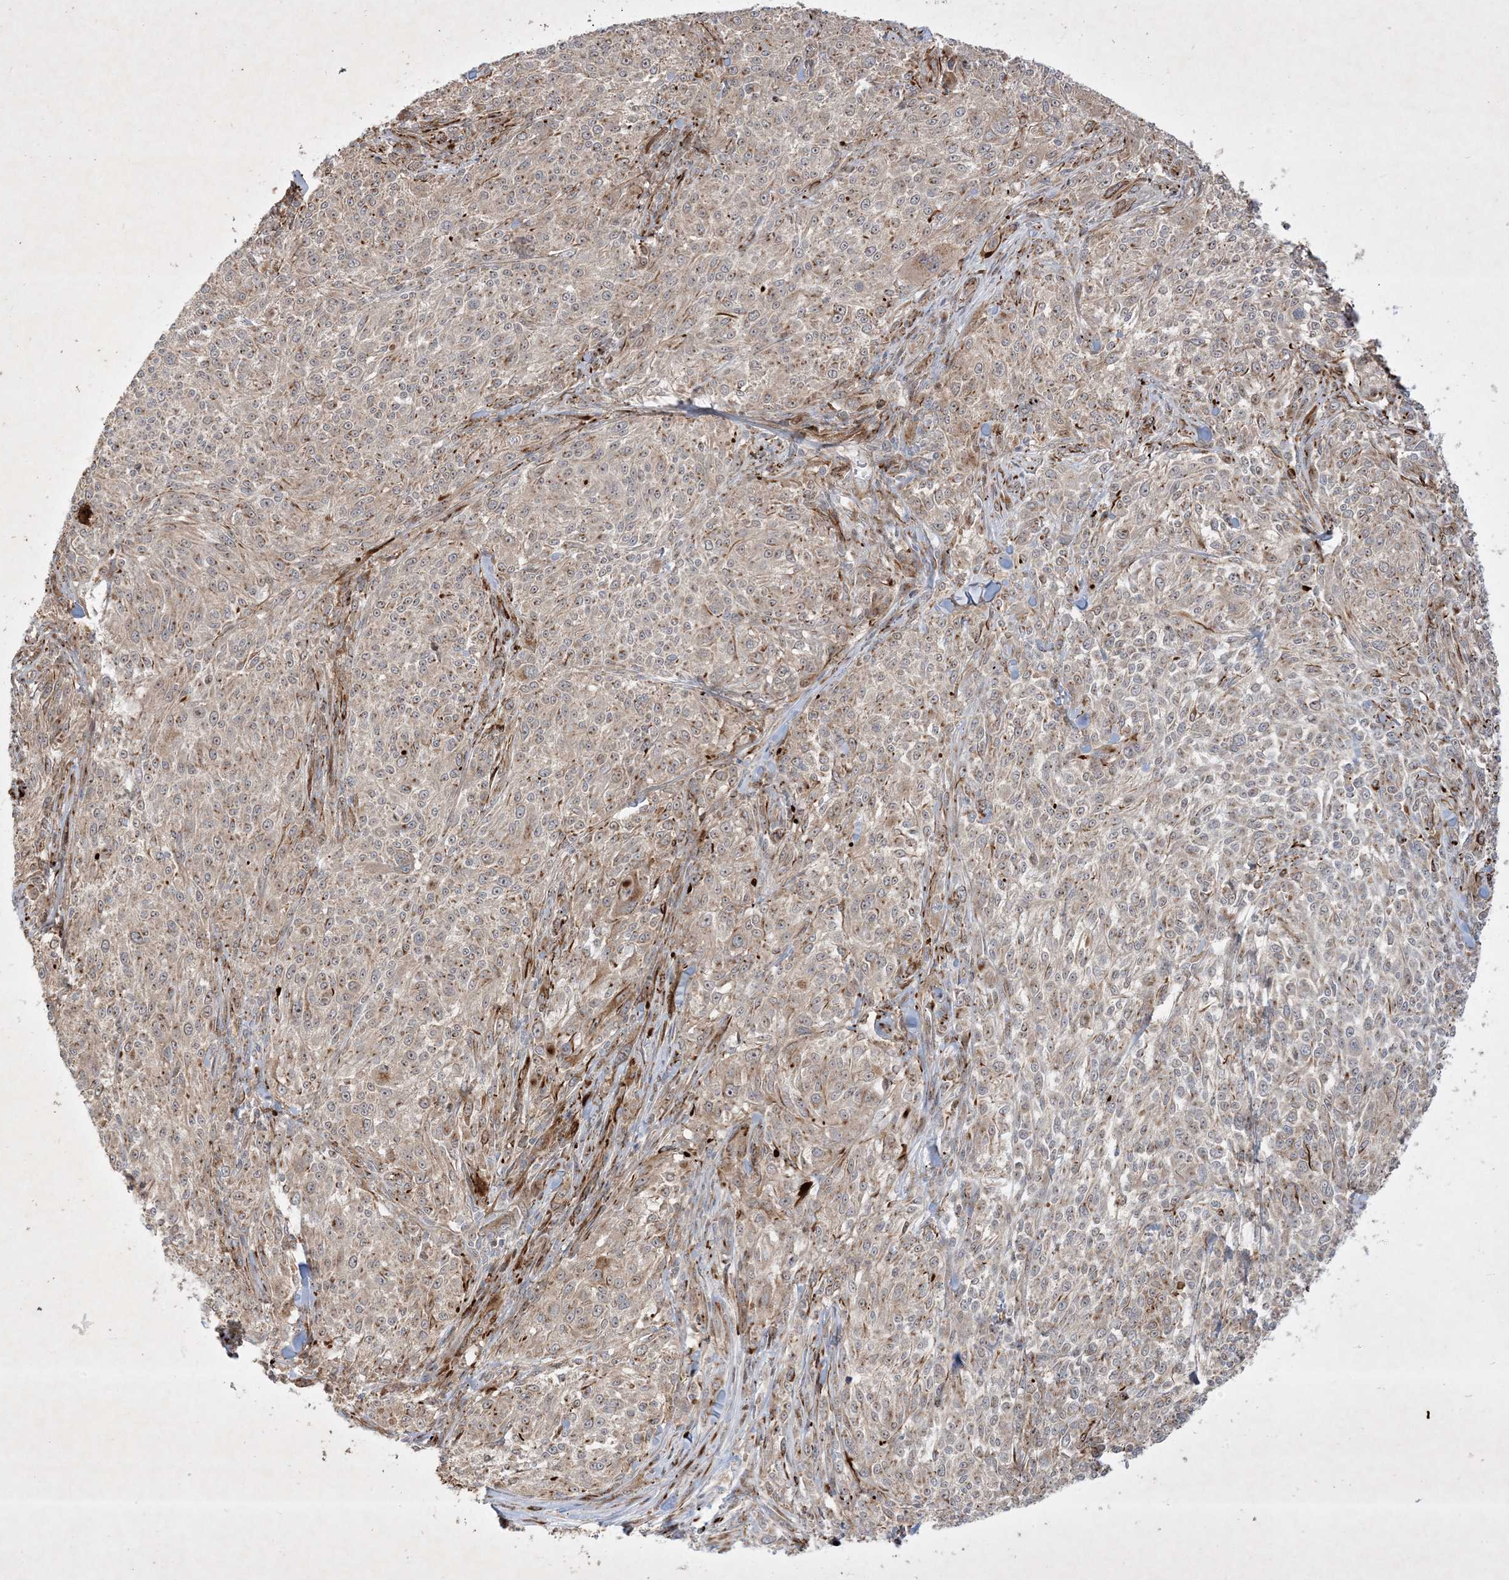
{"staining": {"intensity": "weak", "quantity": ">75%", "location": "cytoplasmic/membranous"}, "tissue": "melanoma", "cell_type": "Tumor cells", "image_type": "cancer", "snomed": [{"axis": "morphology", "description": "Malignant melanoma, NOS"}, {"axis": "topography", "description": "Skin of trunk"}], "caption": "High-magnification brightfield microscopy of melanoma stained with DAB (brown) and counterstained with hematoxylin (blue). tumor cells exhibit weak cytoplasmic/membranous positivity is present in about>75% of cells.", "gene": "IFT57", "patient": {"sex": "male", "age": 71}}